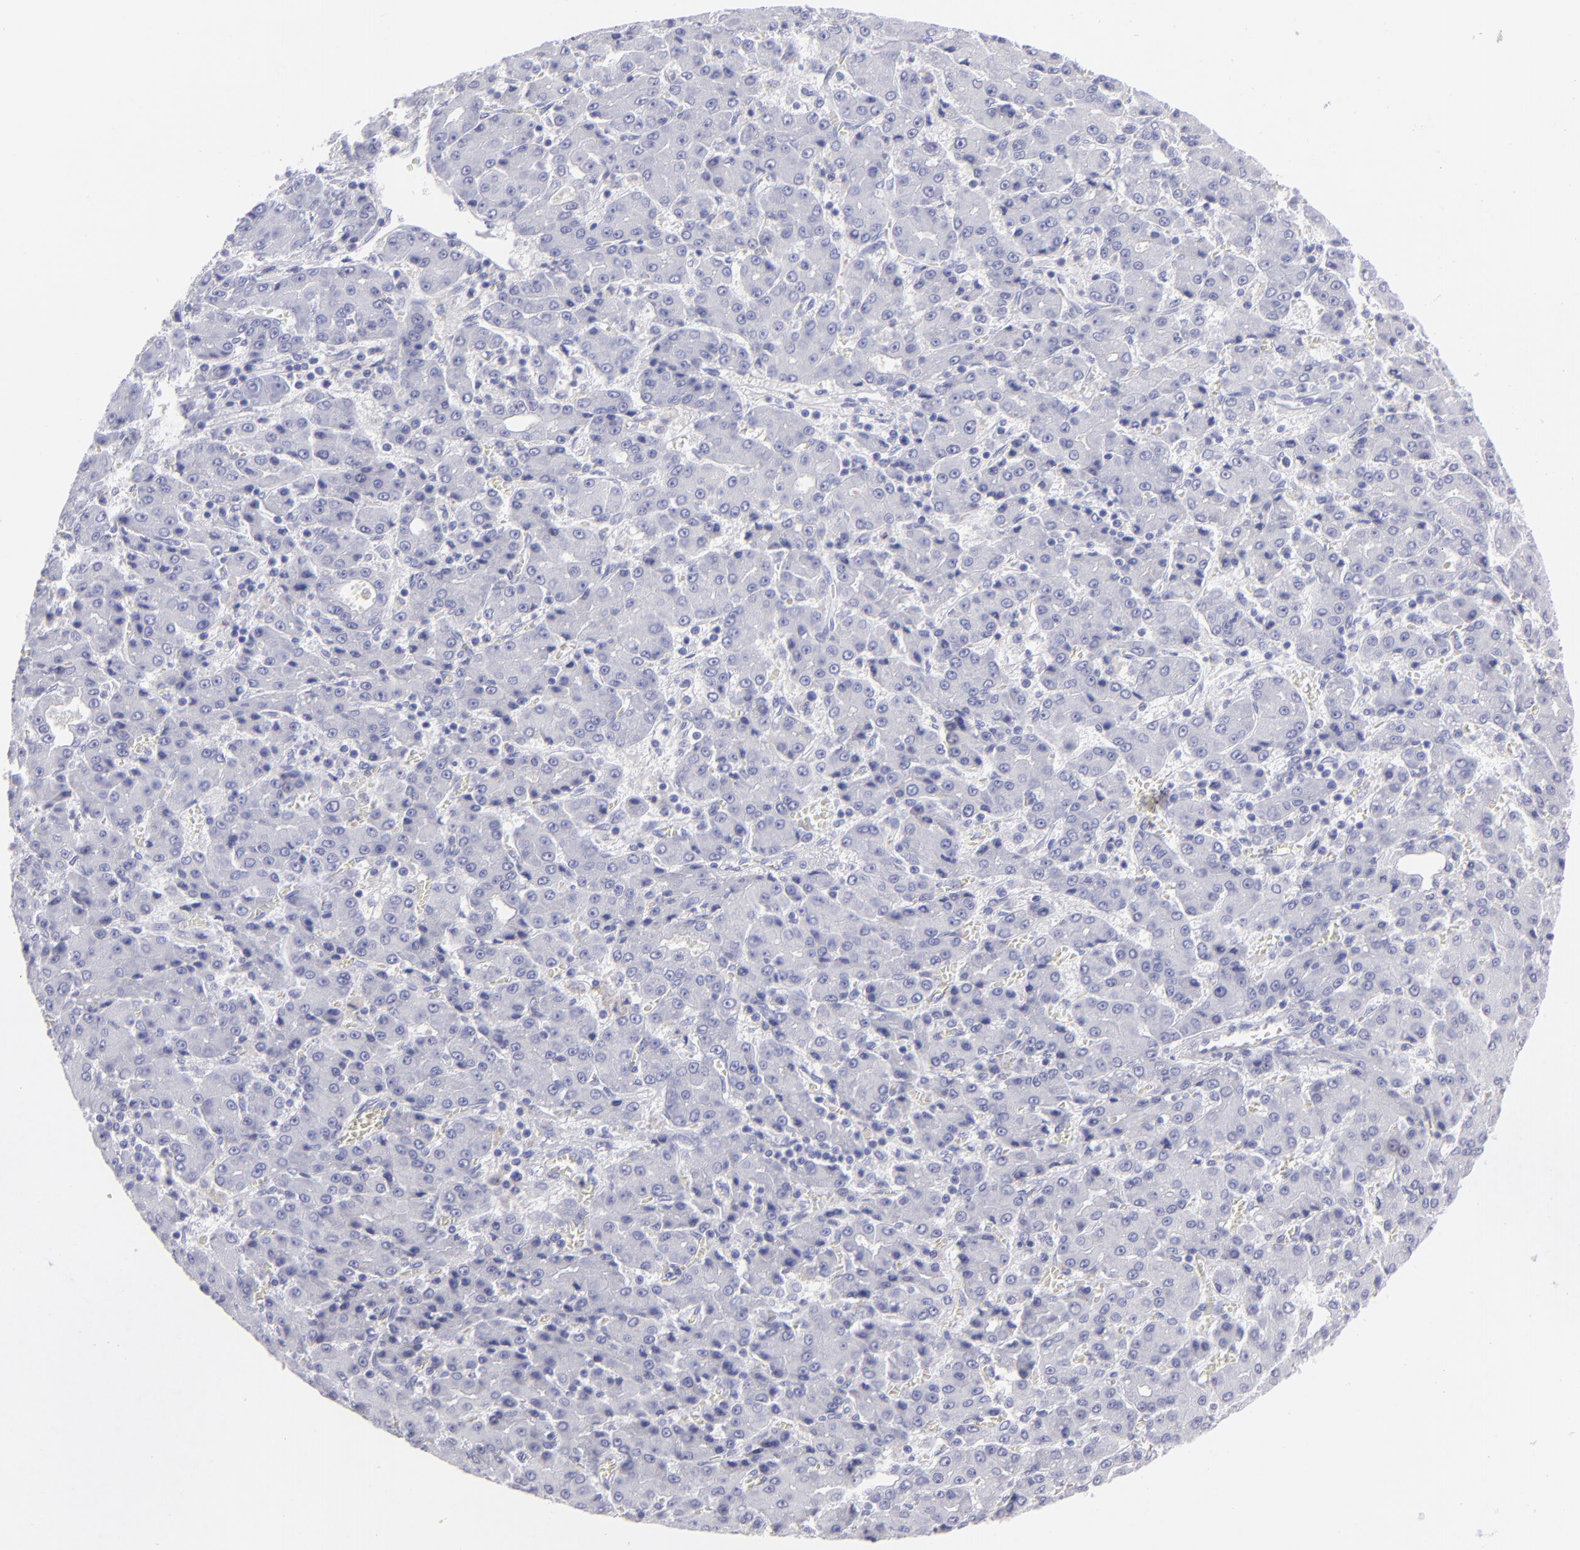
{"staining": {"intensity": "negative", "quantity": "none", "location": "none"}, "tissue": "liver cancer", "cell_type": "Tumor cells", "image_type": "cancer", "snomed": [{"axis": "morphology", "description": "Carcinoma, Hepatocellular, NOS"}, {"axis": "topography", "description": "Liver"}], "caption": "This is an immunohistochemistry image of human liver cancer (hepatocellular carcinoma). There is no expression in tumor cells.", "gene": "SLC1A2", "patient": {"sex": "male", "age": 69}}